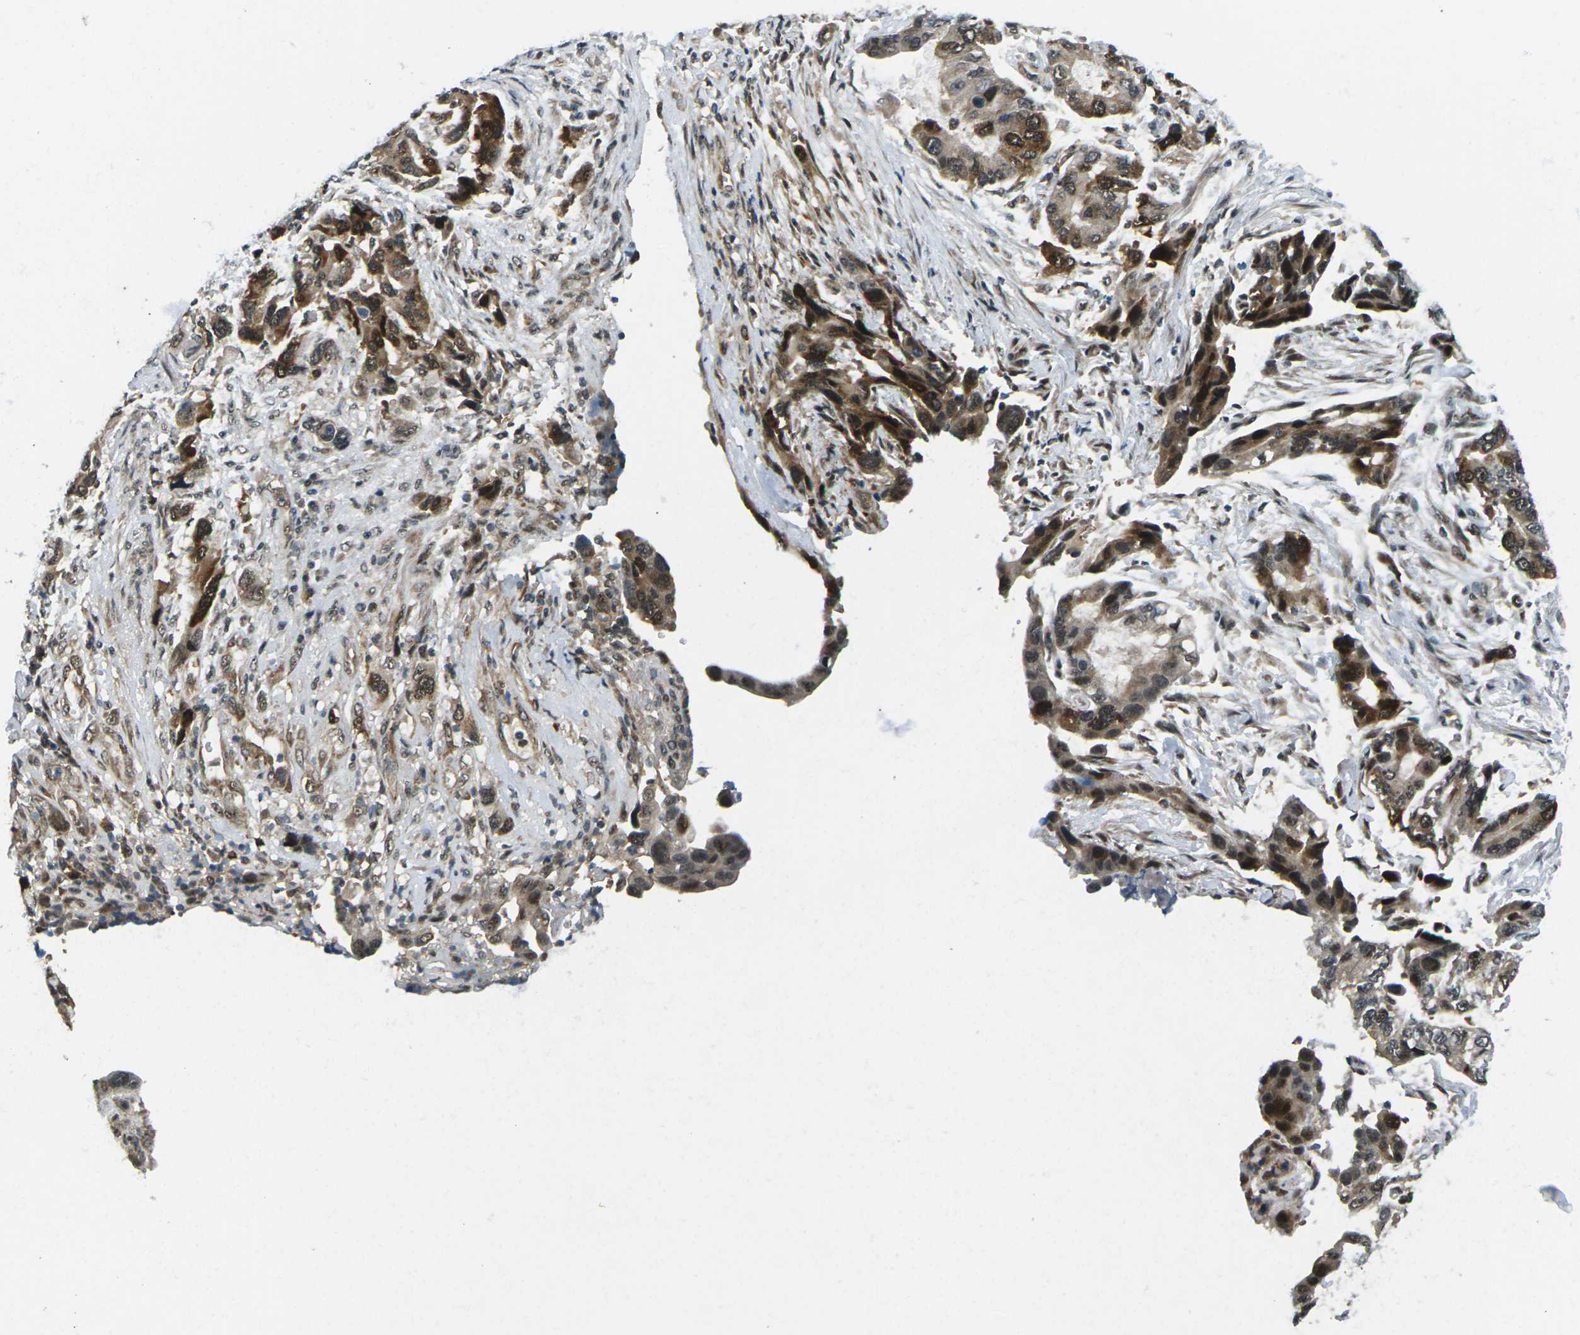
{"staining": {"intensity": "moderate", "quantity": "25%-75%", "location": "cytoplasmic/membranous,nuclear"}, "tissue": "stomach cancer", "cell_type": "Tumor cells", "image_type": "cancer", "snomed": [{"axis": "morphology", "description": "Adenocarcinoma, NOS"}, {"axis": "topography", "description": "Stomach, lower"}], "caption": "A micrograph of stomach adenocarcinoma stained for a protein demonstrates moderate cytoplasmic/membranous and nuclear brown staining in tumor cells. (DAB IHC with brightfield microscopy, high magnification).", "gene": "UBE2S", "patient": {"sex": "female", "age": 93}}